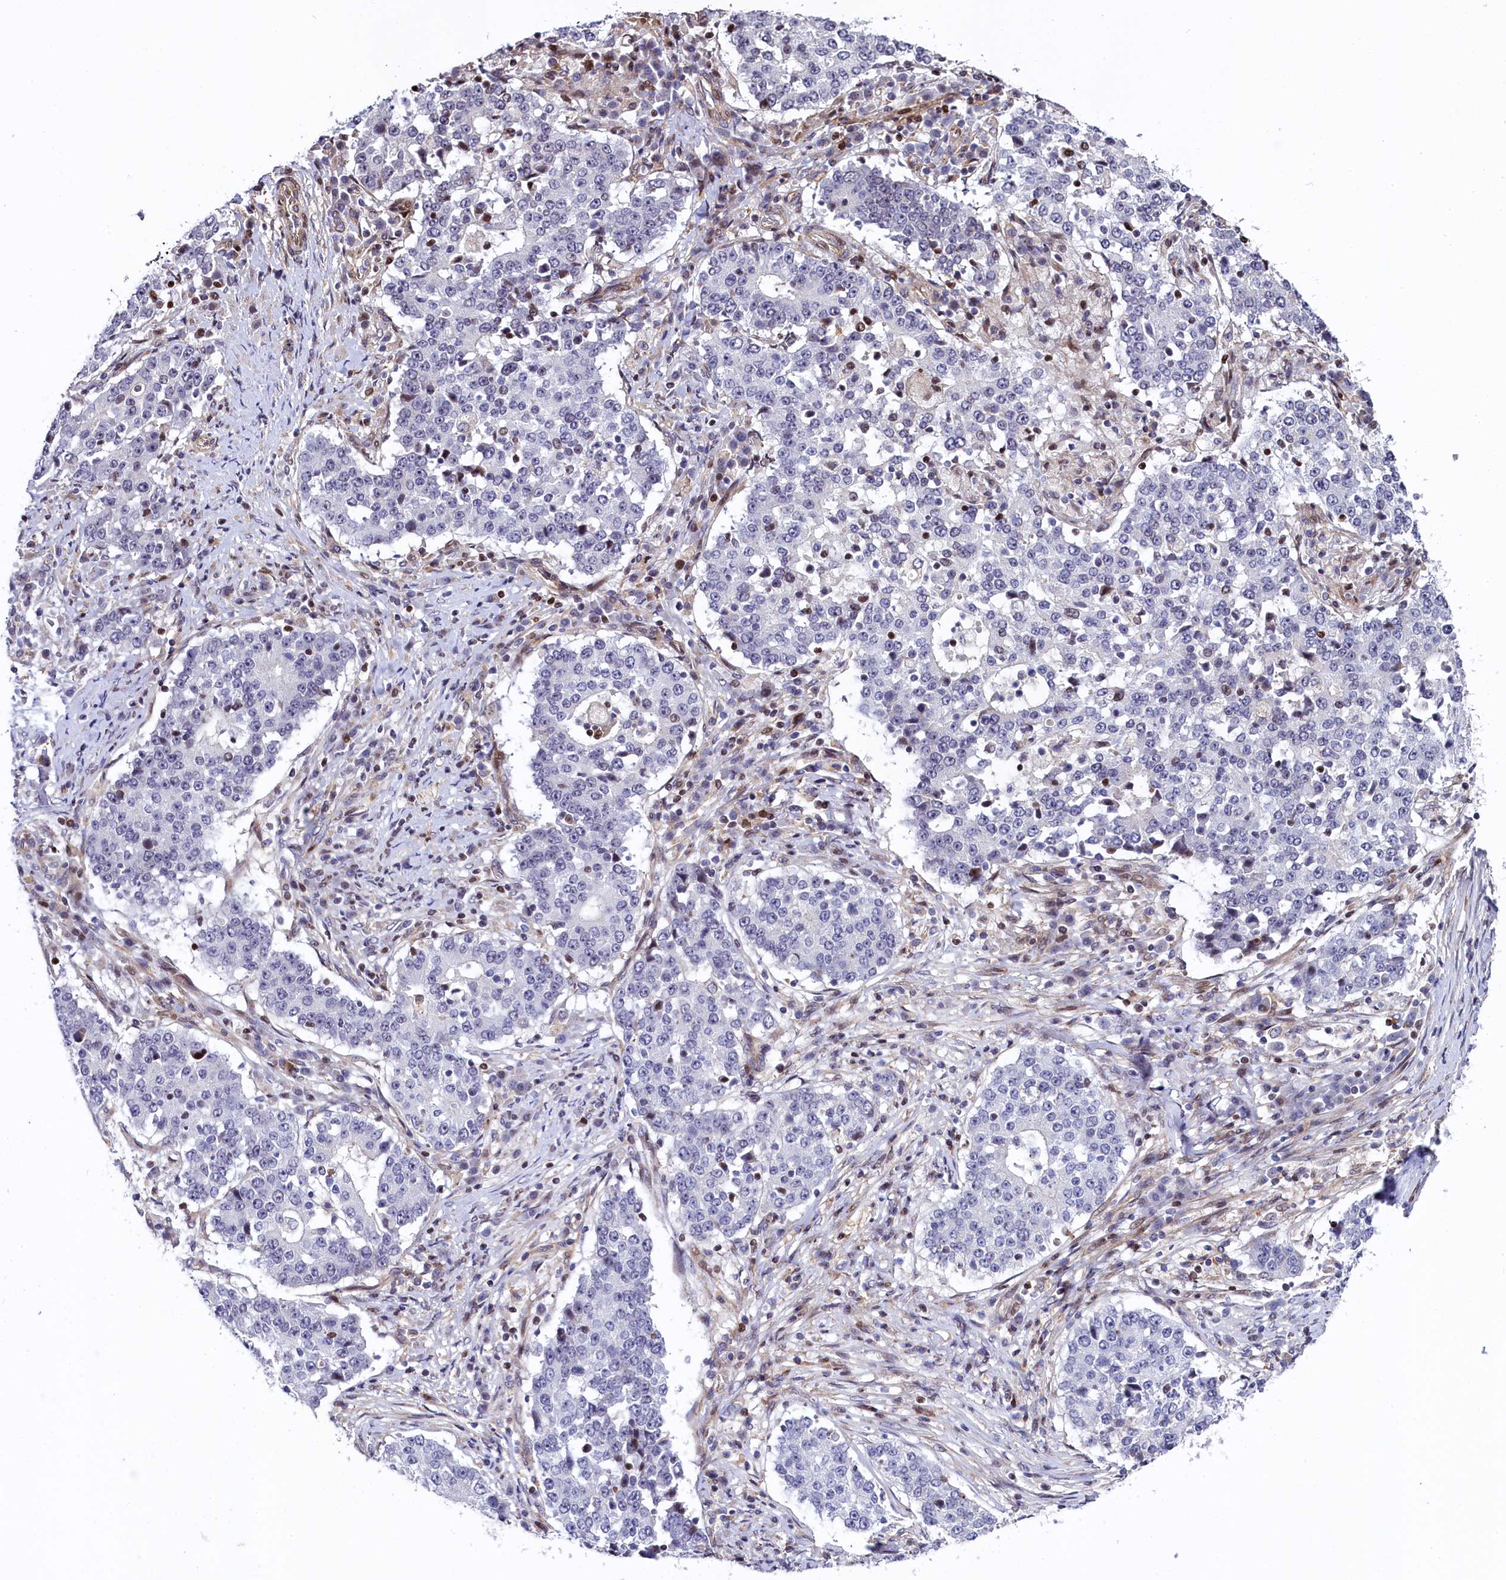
{"staining": {"intensity": "negative", "quantity": "none", "location": "none"}, "tissue": "stomach cancer", "cell_type": "Tumor cells", "image_type": "cancer", "snomed": [{"axis": "morphology", "description": "Adenocarcinoma, NOS"}, {"axis": "topography", "description": "Stomach"}], "caption": "Adenocarcinoma (stomach) stained for a protein using immunohistochemistry (IHC) shows no positivity tumor cells.", "gene": "TGDS", "patient": {"sex": "male", "age": 59}}